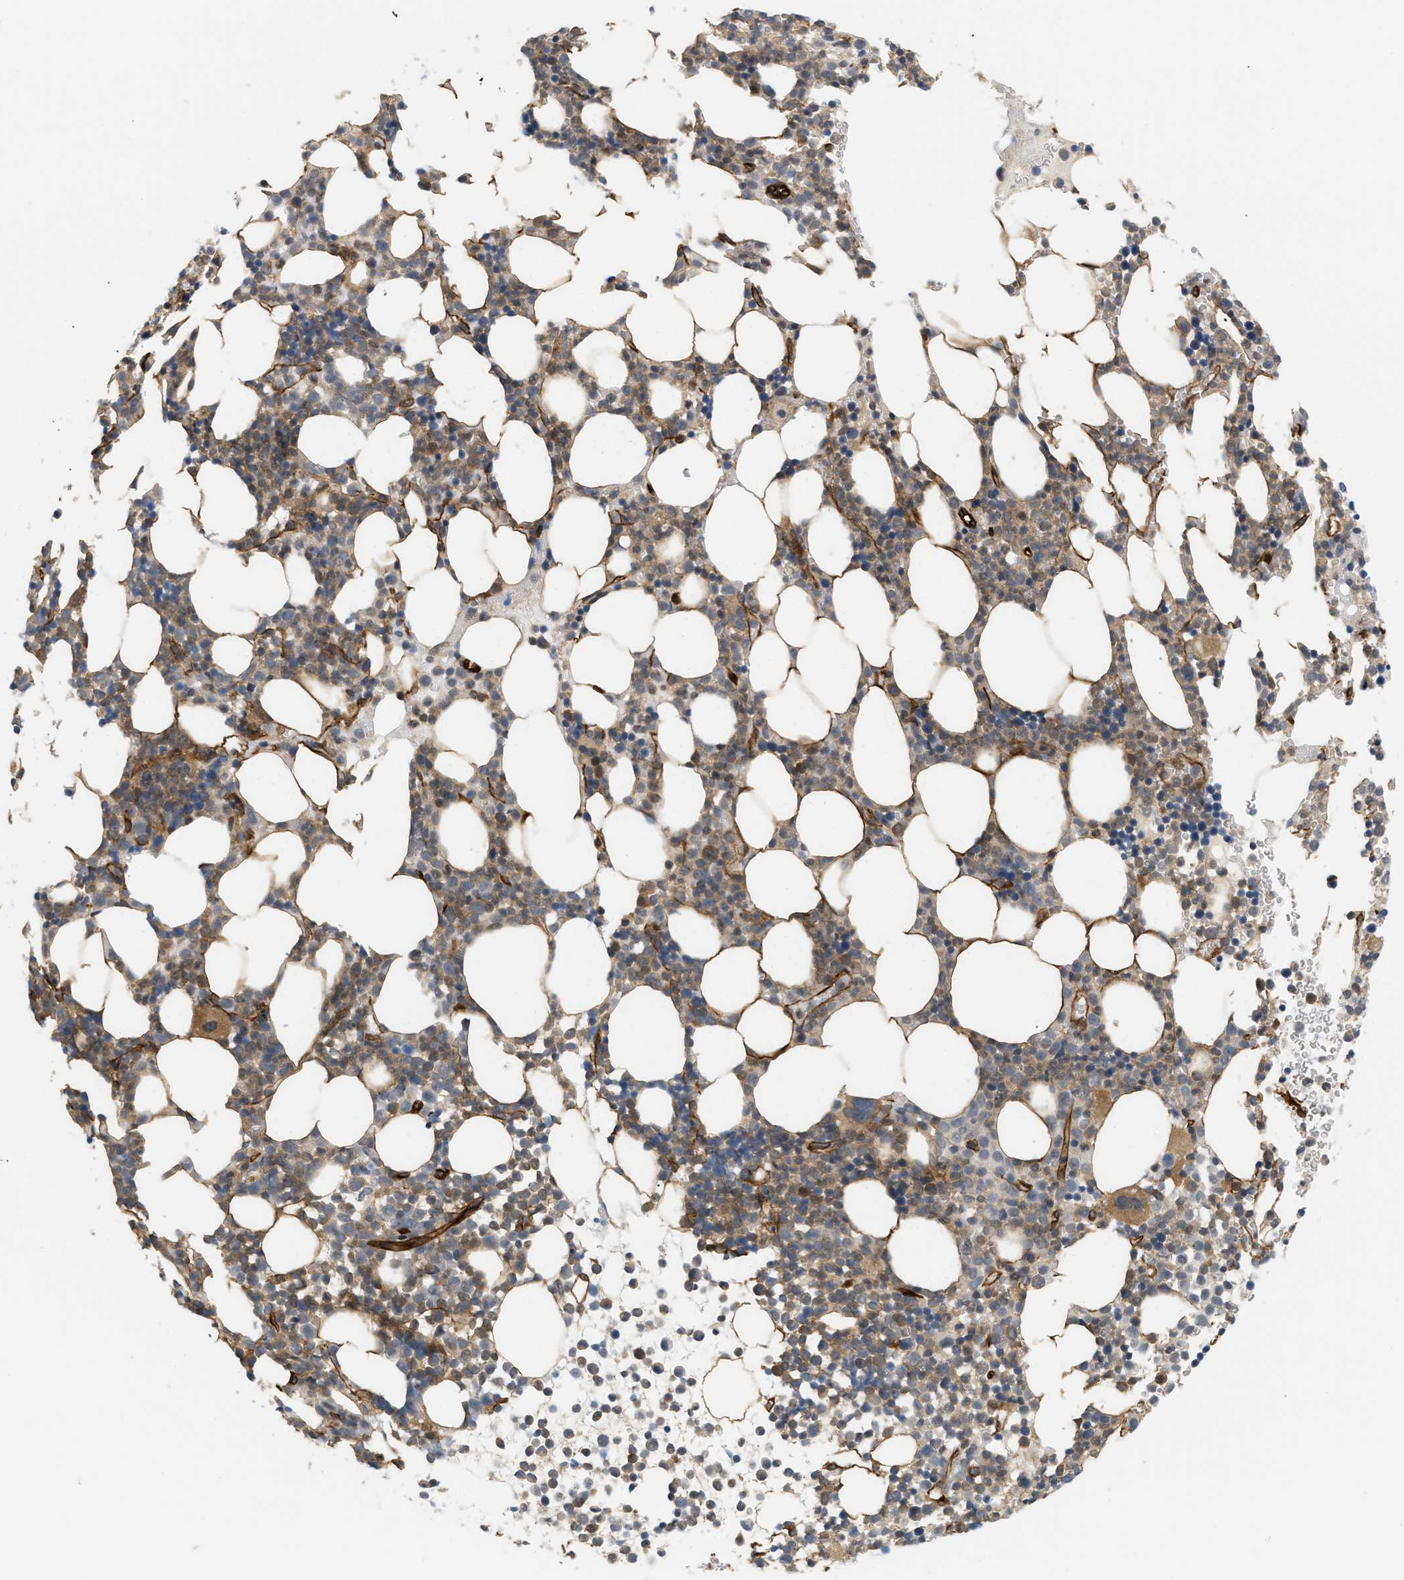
{"staining": {"intensity": "moderate", "quantity": "25%-75%", "location": "cytoplasmic/membranous"}, "tissue": "bone marrow", "cell_type": "Hematopoietic cells", "image_type": "normal", "snomed": [{"axis": "morphology", "description": "Normal tissue, NOS"}, {"axis": "morphology", "description": "Inflammation, NOS"}, {"axis": "topography", "description": "Bone marrow"}], "caption": "A high-resolution photomicrograph shows immunohistochemistry (IHC) staining of normal bone marrow, which demonstrates moderate cytoplasmic/membranous positivity in approximately 25%-75% of hematopoietic cells.", "gene": "PALMD", "patient": {"sex": "female", "age": 67}}